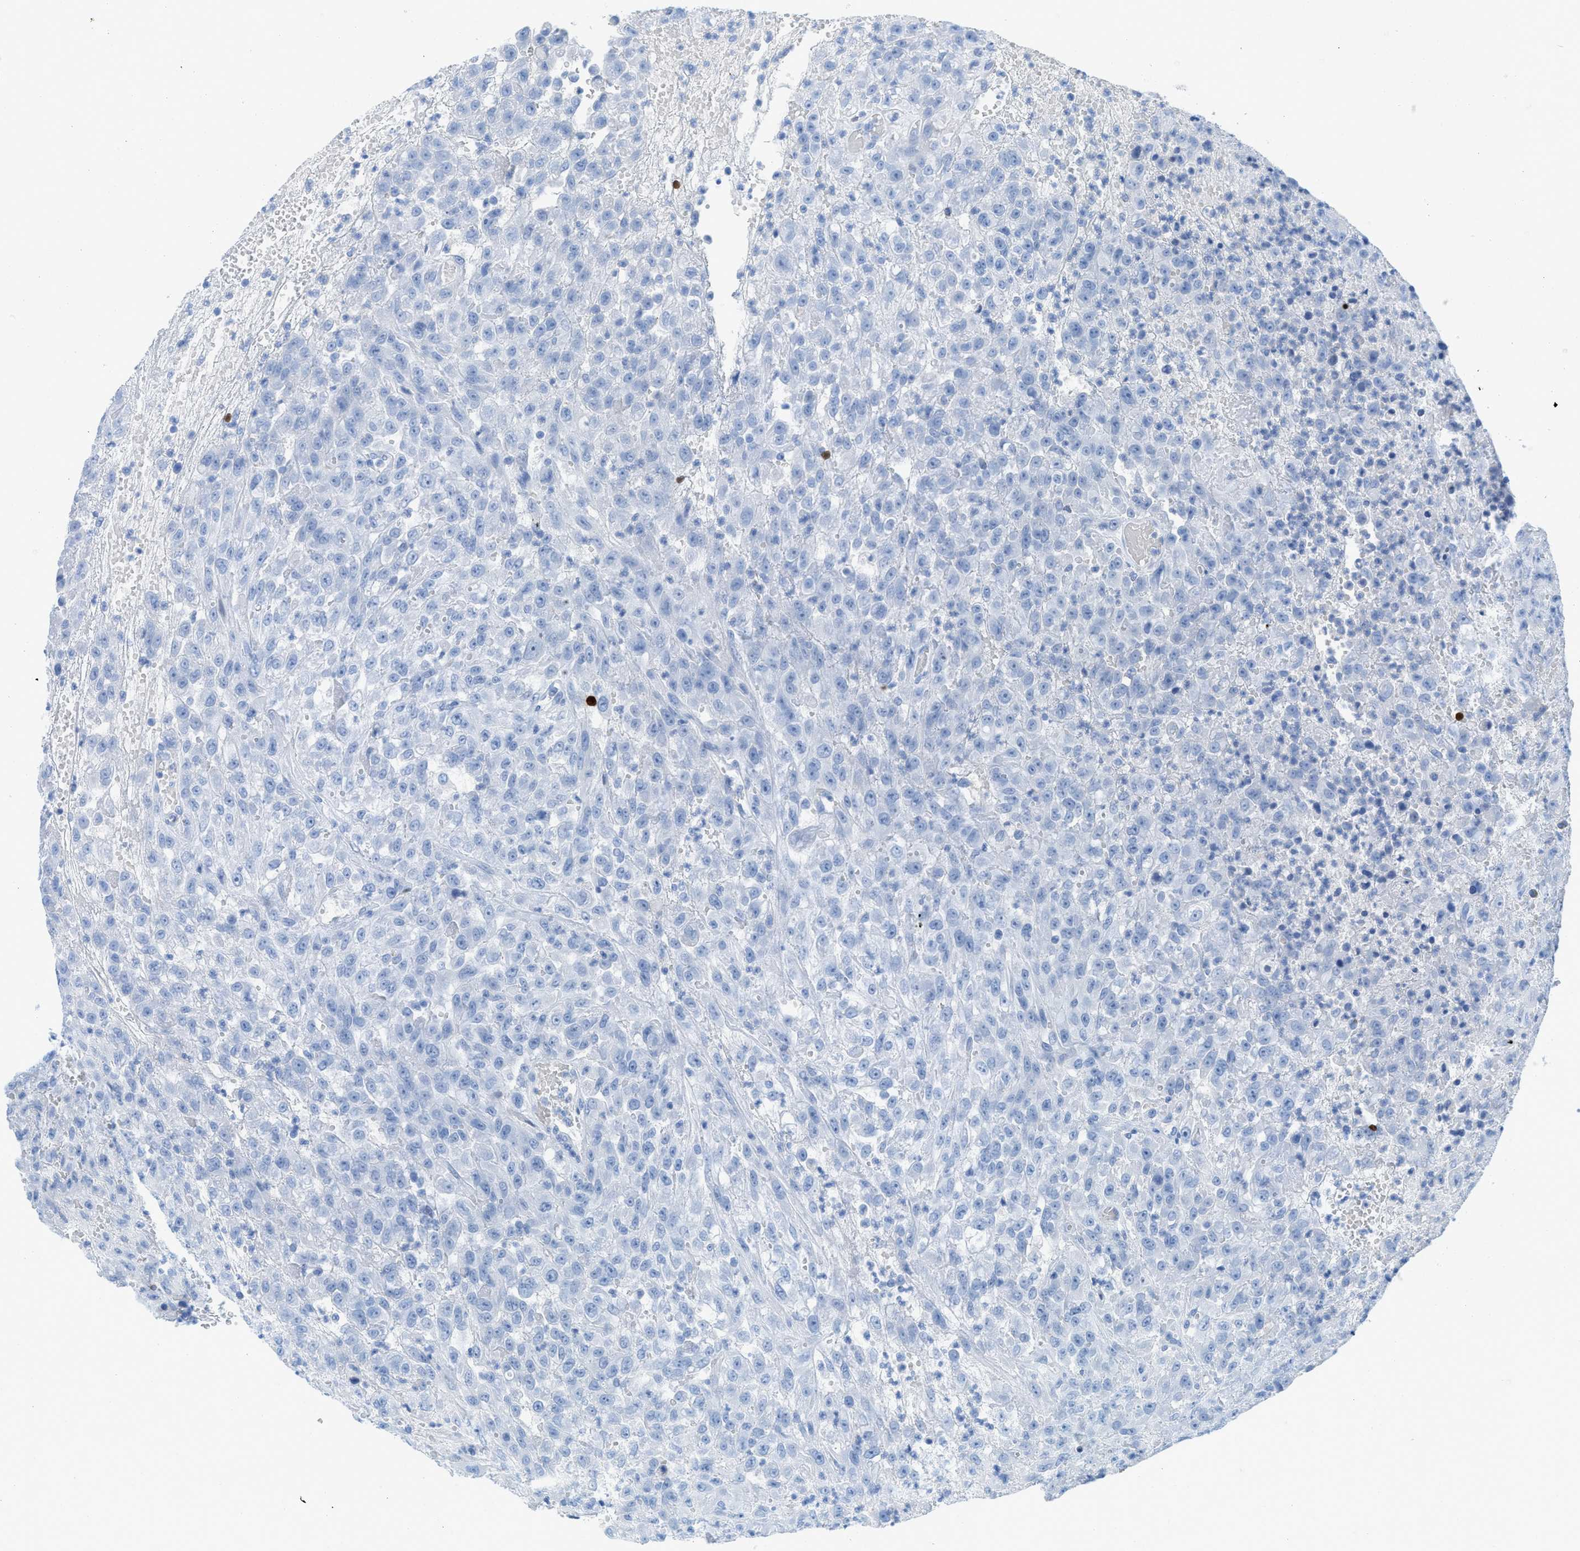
{"staining": {"intensity": "negative", "quantity": "none", "location": "none"}, "tissue": "urothelial cancer", "cell_type": "Tumor cells", "image_type": "cancer", "snomed": [{"axis": "morphology", "description": "Urothelial carcinoma, High grade"}, {"axis": "topography", "description": "Urinary bladder"}], "caption": "Immunohistochemical staining of high-grade urothelial carcinoma exhibits no significant staining in tumor cells.", "gene": "TCL1A", "patient": {"sex": "male", "age": 46}}